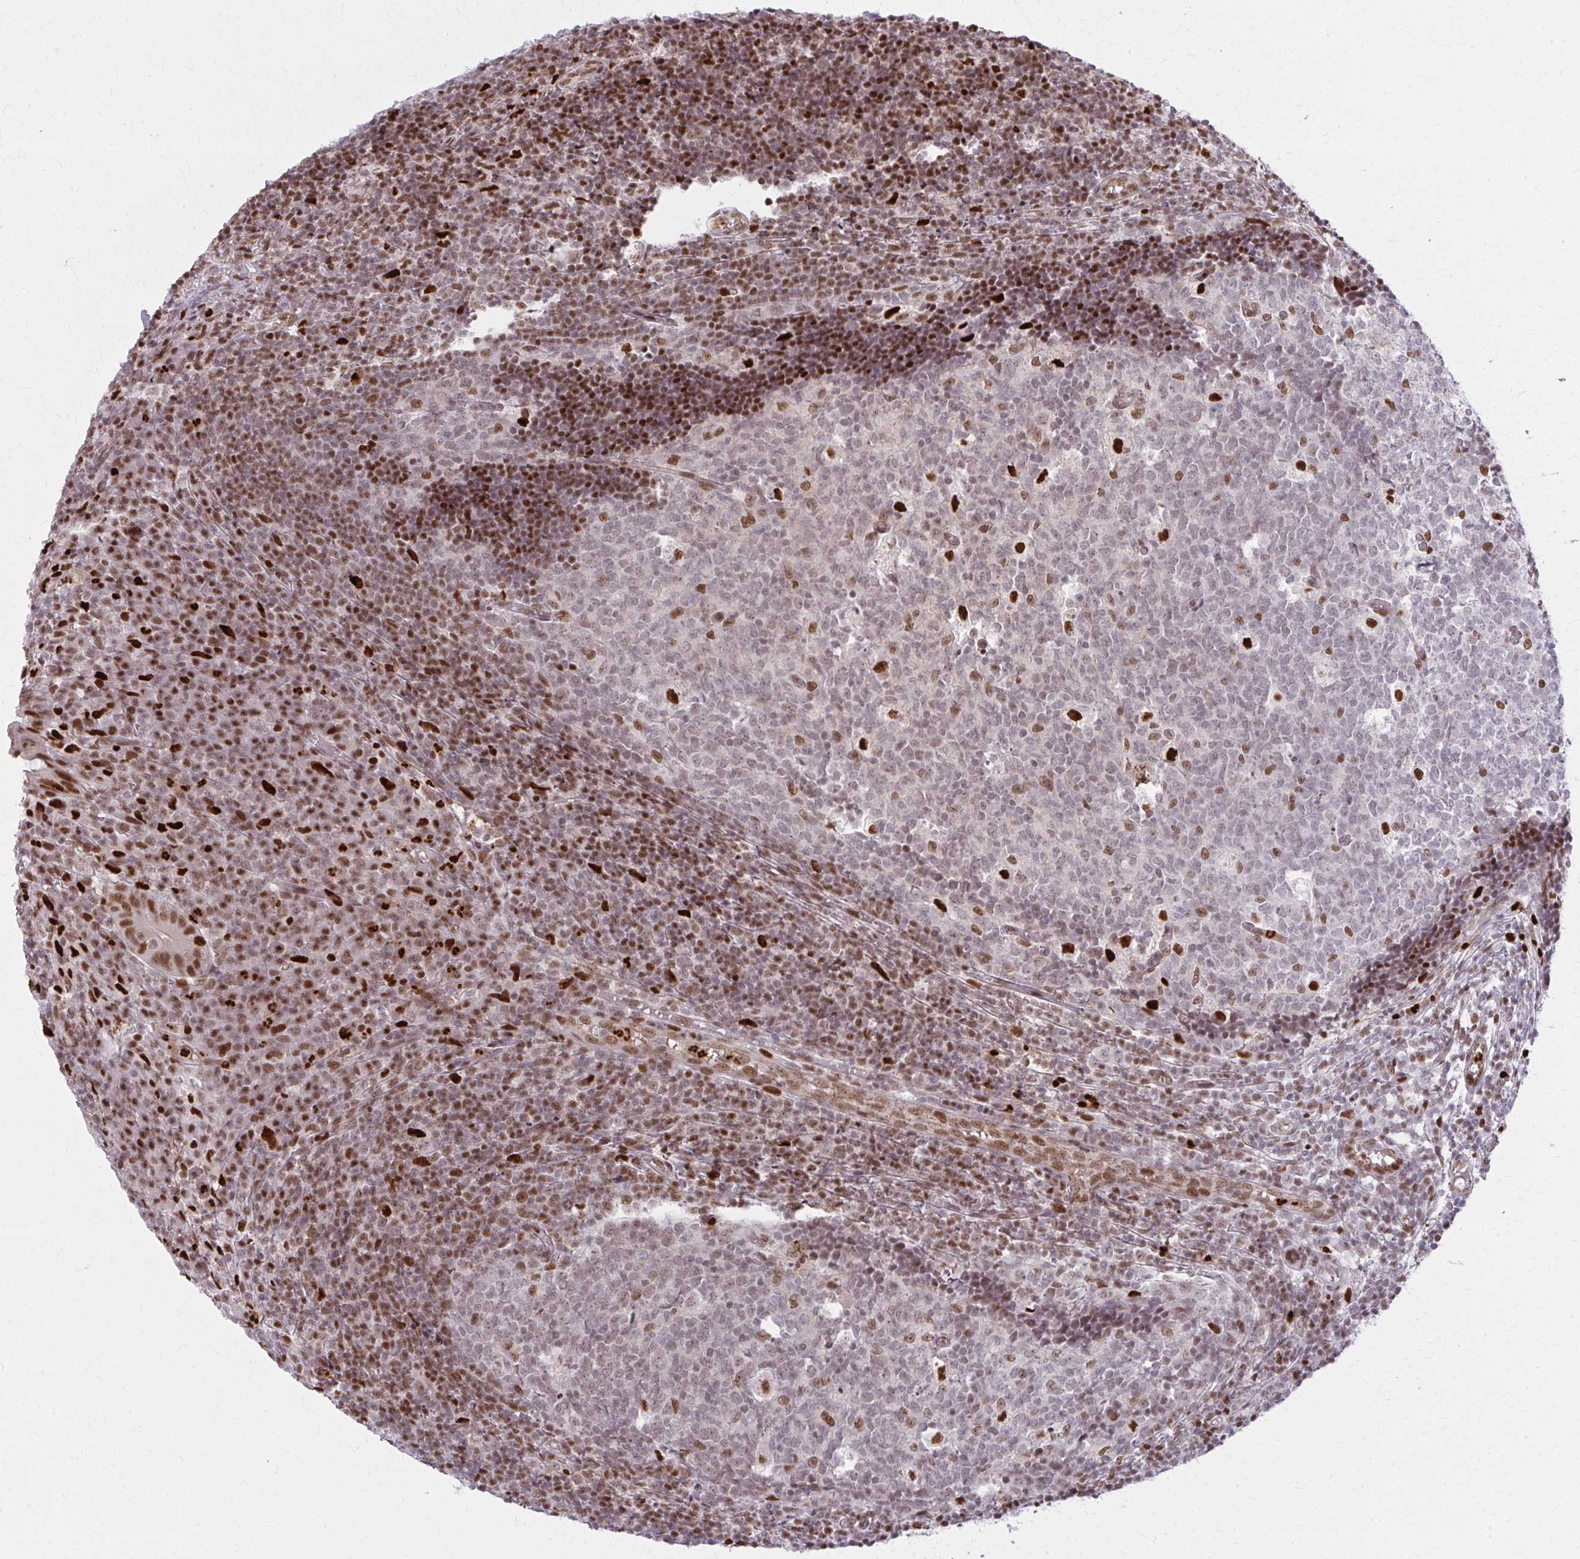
{"staining": {"intensity": "strong", "quantity": ">75%", "location": "cytoplasmic/membranous,nuclear"}, "tissue": "appendix", "cell_type": "Glandular cells", "image_type": "normal", "snomed": [{"axis": "morphology", "description": "Normal tissue, NOS"}, {"axis": "topography", "description": "Appendix"}], "caption": "High-magnification brightfield microscopy of unremarkable appendix stained with DAB (brown) and counterstained with hematoxylin (blue). glandular cells exhibit strong cytoplasmic/membranous,nuclear expression is seen in about>75% of cells.", "gene": "ZNF559", "patient": {"sex": "male", "age": 18}}